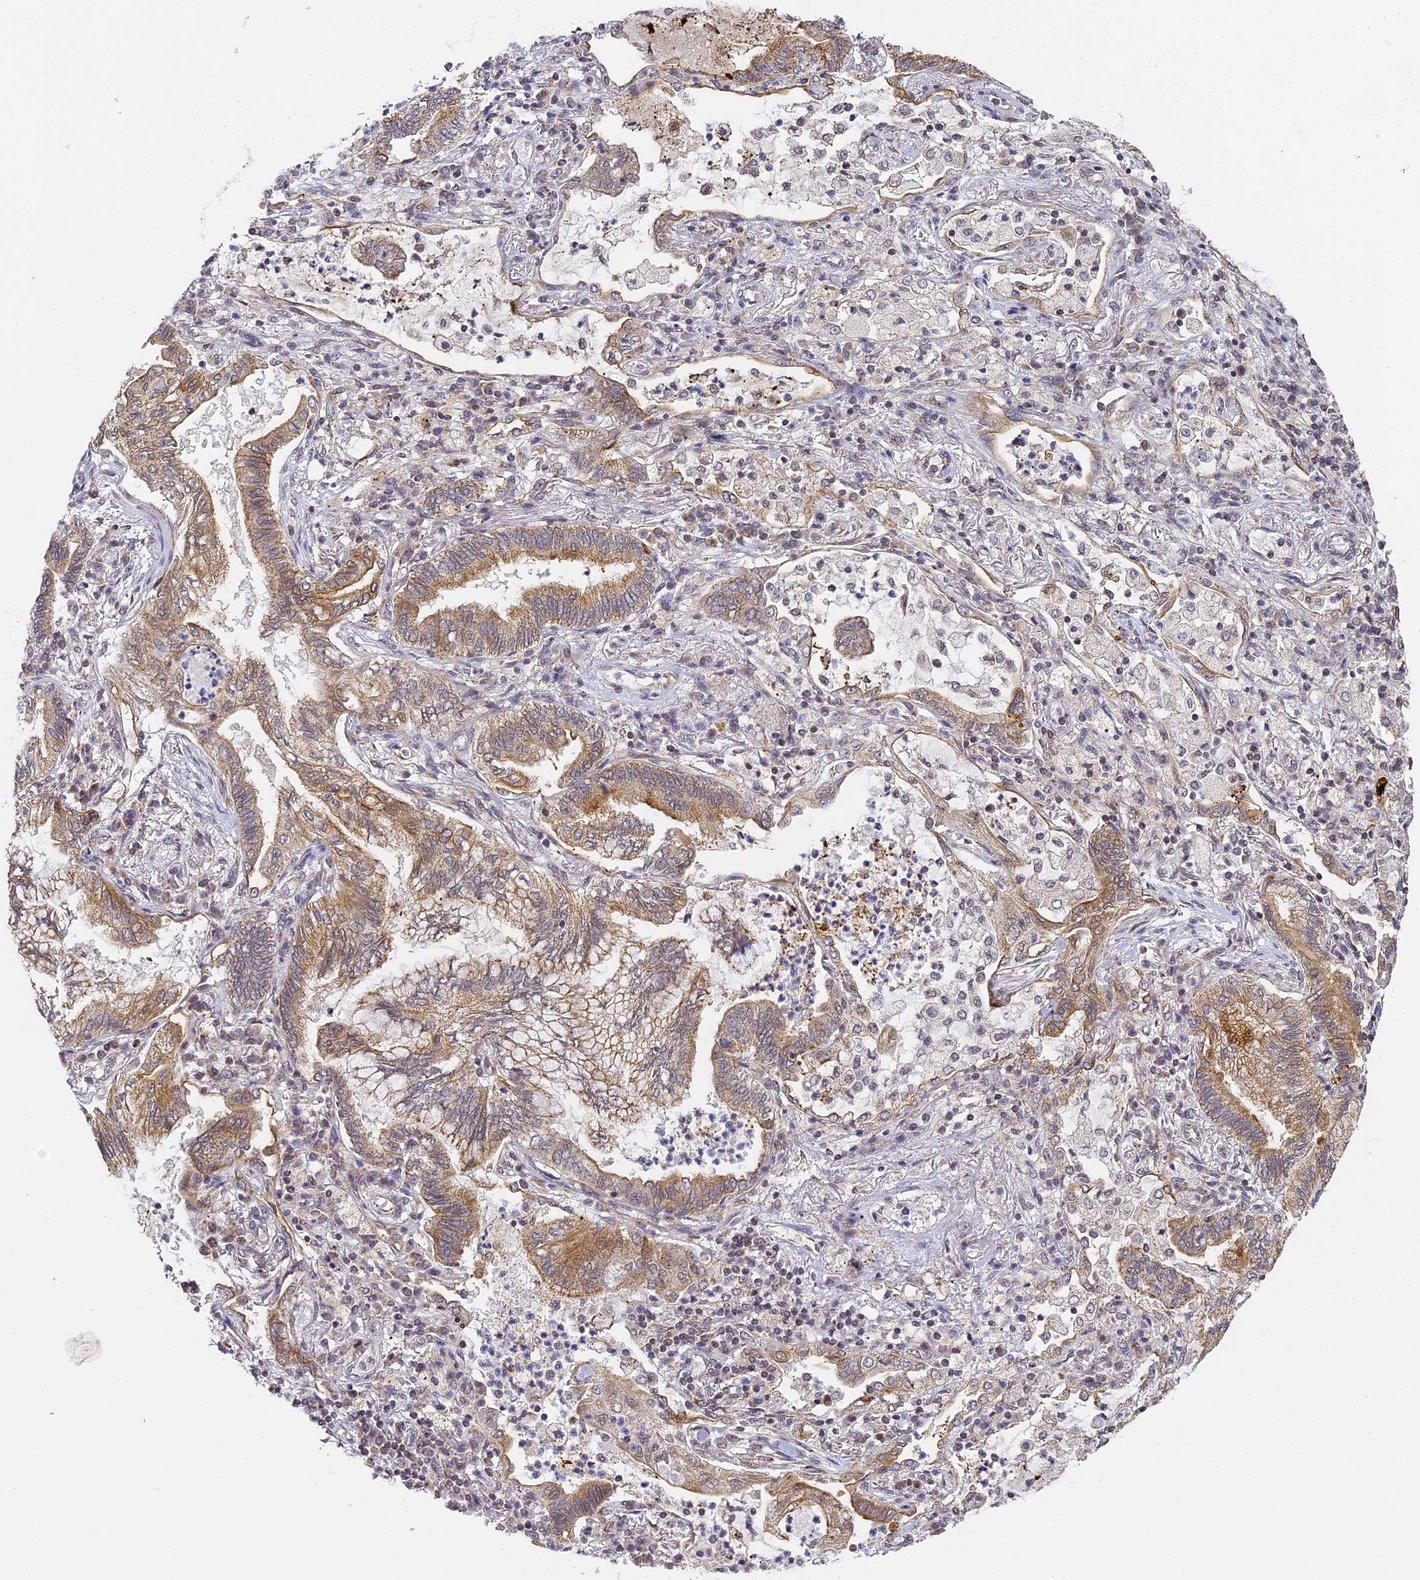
{"staining": {"intensity": "moderate", "quantity": ">75%", "location": "cytoplasmic/membranous"}, "tissue": "lung cancer", "cell_type": "Tumor cells", "image_type": "cancer", "snomed": [{"axis": "morphology", "description": "Adenocarcinoma, NOS"}, {"axis": "topography", "description": "Lung"}], "caption": "Immunohistochemical staining of human lung adenocarcinoma exhibits medium levels of moderate cytoplasmic/membranous protein positivity in about >75% of tumor cells.", "gene": "DNAAF10", "patient": {"sex": "female", "age": 70}}